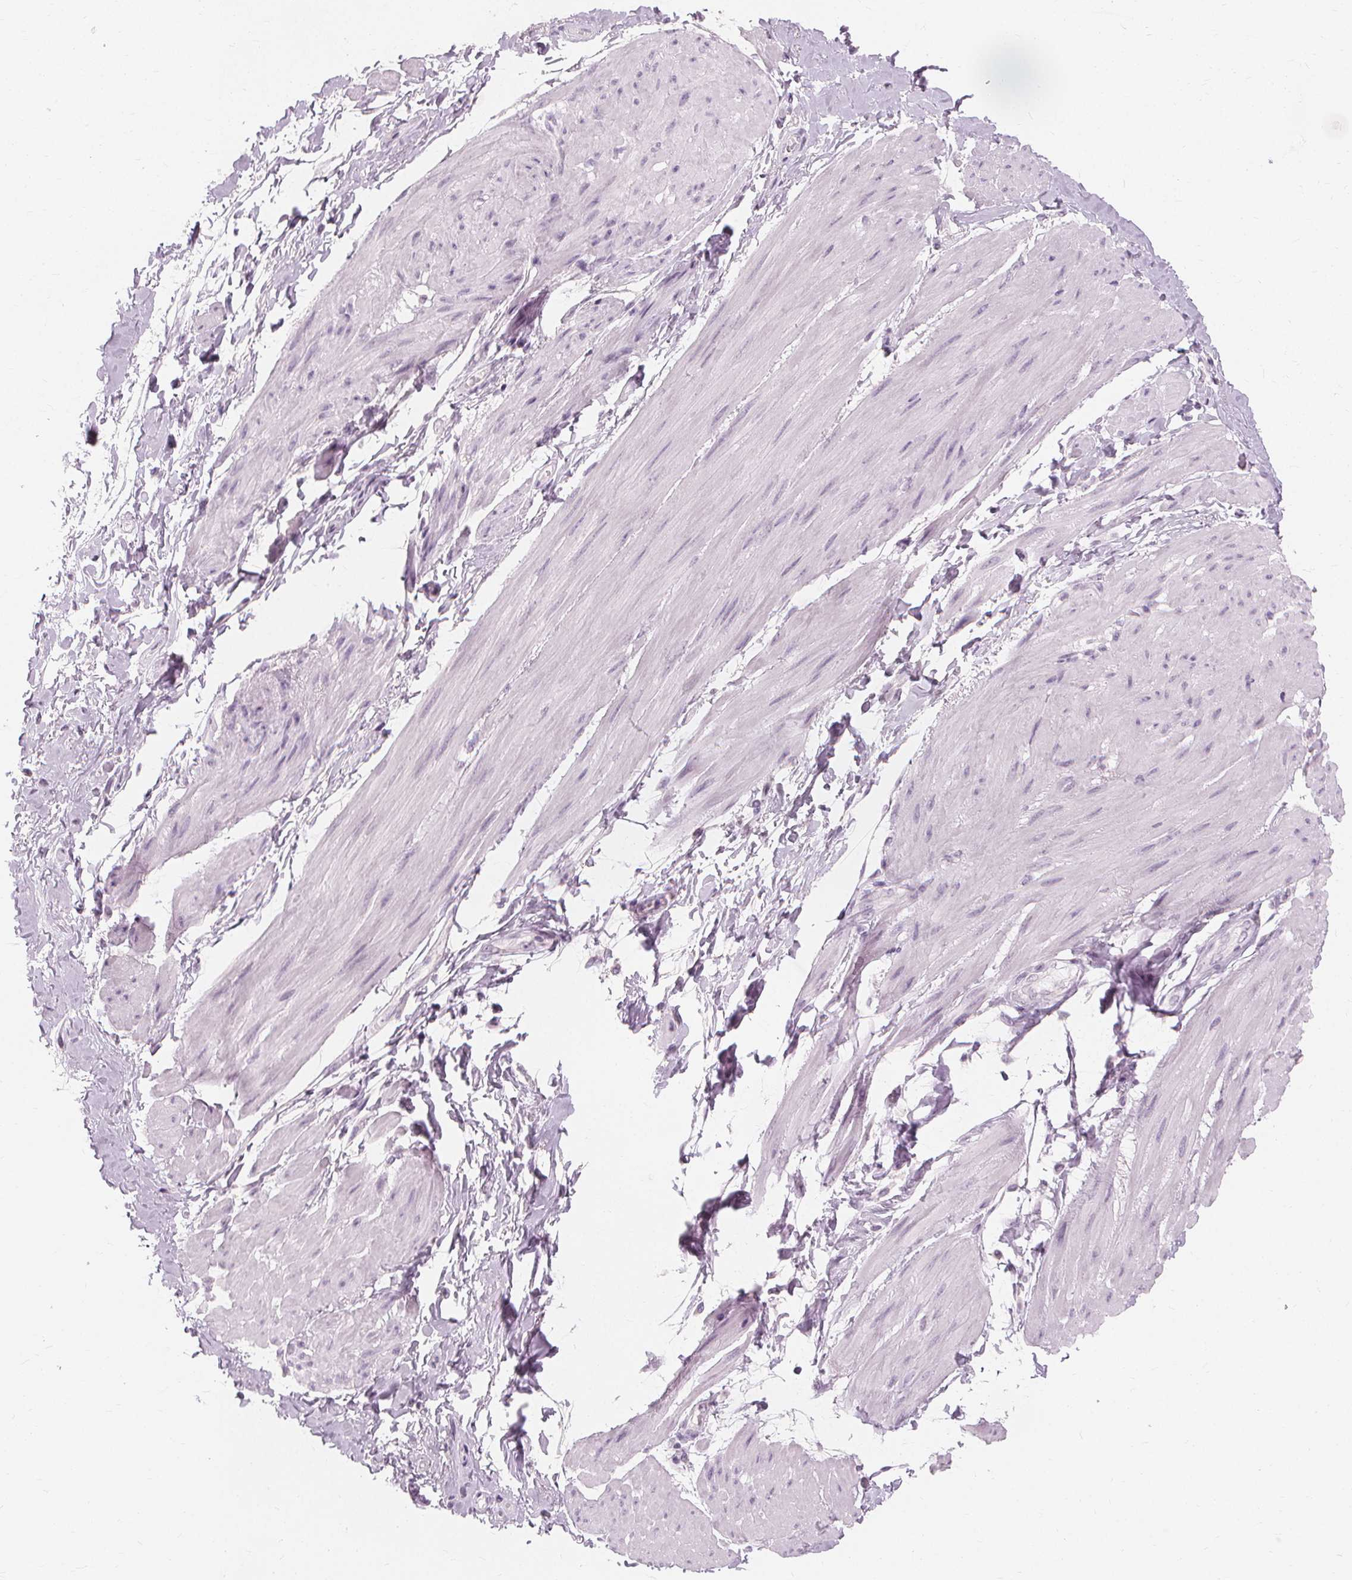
{"staining": {"intensity": "negative", "quantity": "none", "location": "none"}, "tissue": "adipose tissue", "cell_type": "Adipocytes", "image_type": "normal", "snomed": [{"axis": "morphology", "description": "Normal tissue, NOS"}, {"axis": "topography", "description": "Urinary bladder"}, {"axis": "topography", "description": "Peripheral nerve tissue"}], "caption": "High magnification brightfield microscopy of normal adipose tissue stained with DAB (3,3'-diaminobenzidine) (brown) and counterstained with hematoxylin (blue): adipocytes show no significant staining. (Brightfield microscopy of DAB (3,3'-diaminobenzidine) immunohistochemistry at high magnification).", "gene": "MUC12", "patient": {"sex": "female", "age": 60}}